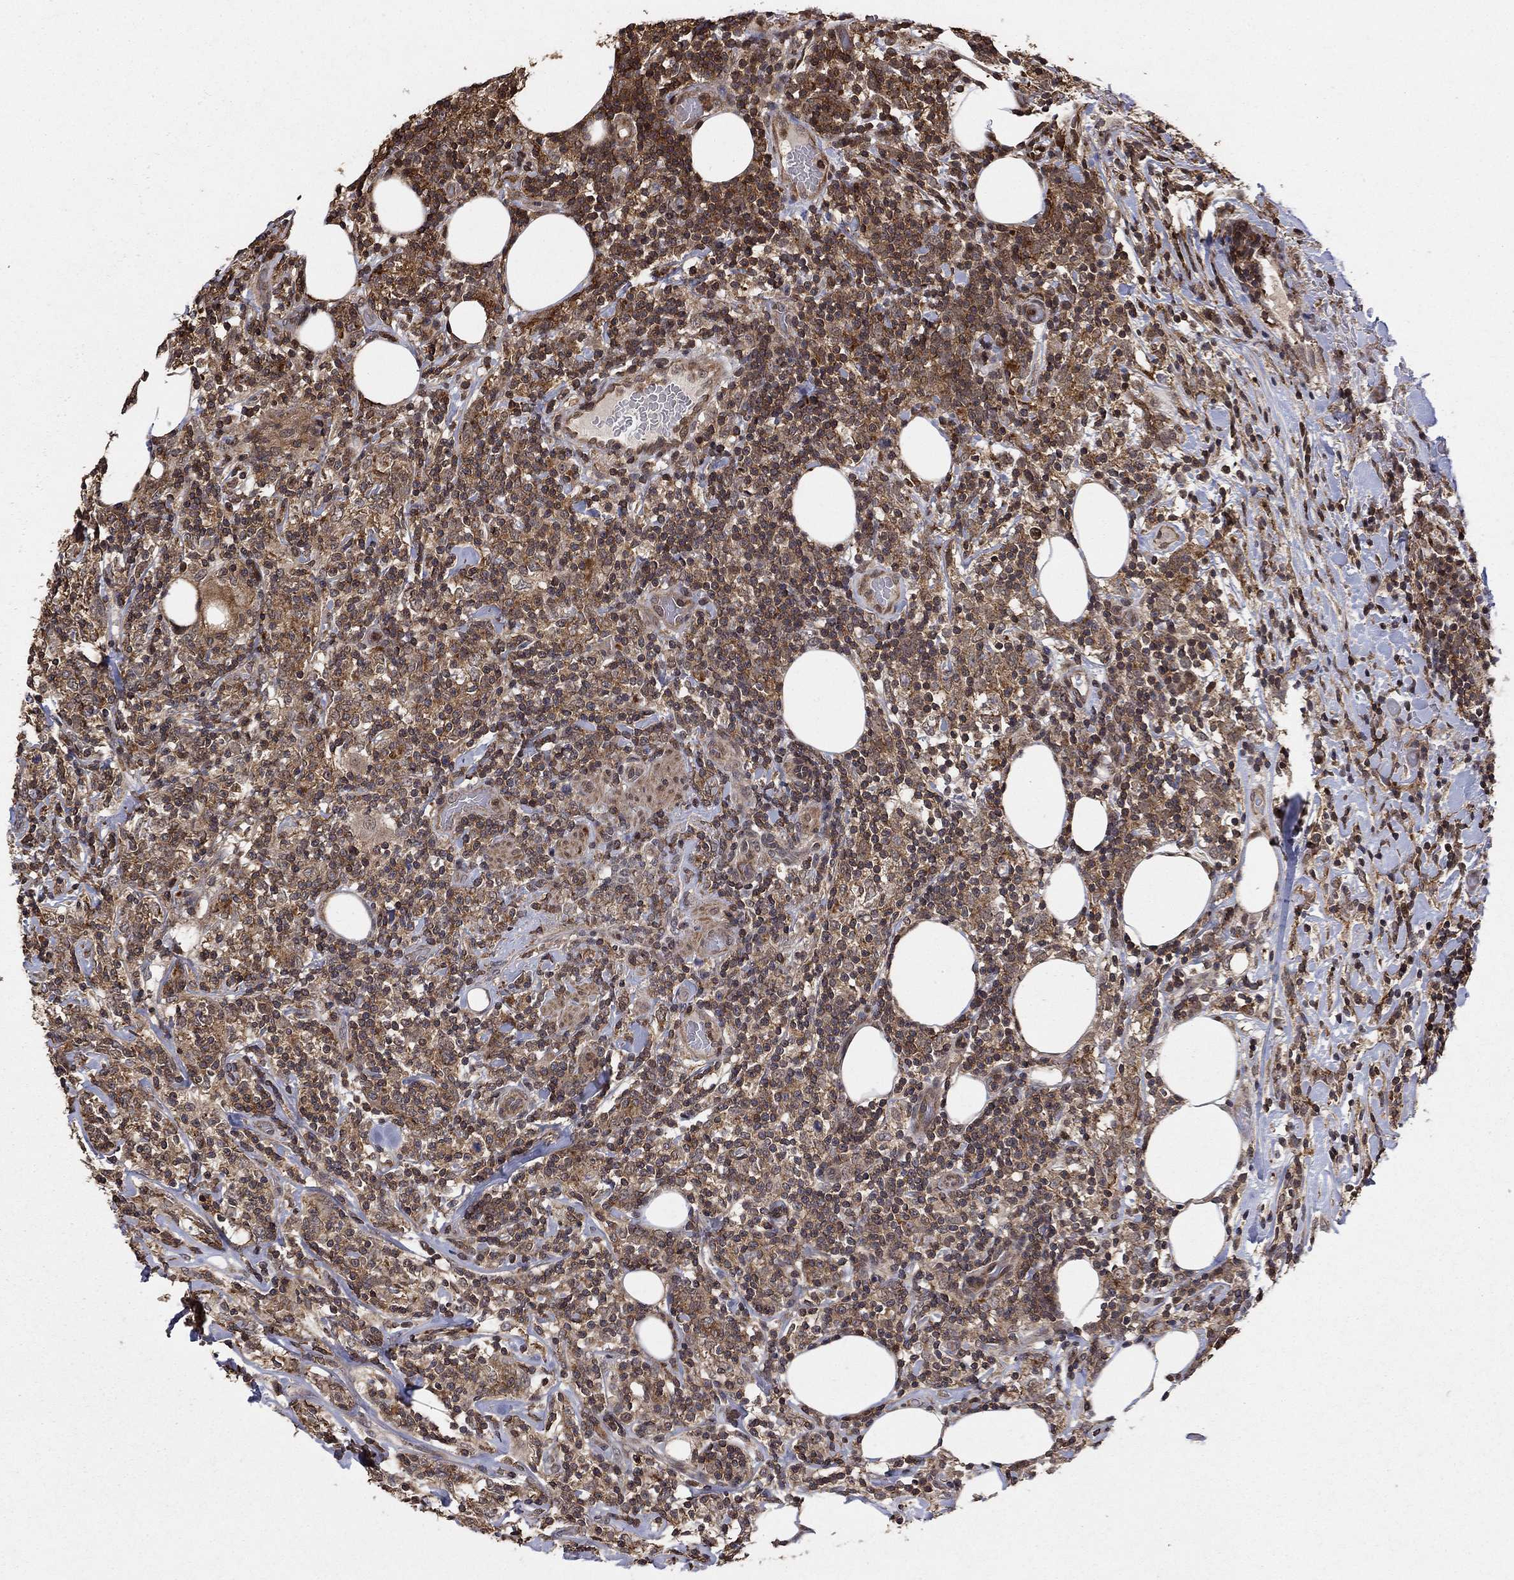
{"staining": {"intensity": "moderate", "quantity": "25%-75%", "location": "cytoplasmic/membranous"}, "tissue": "lymphoma", "cell_type": "Tumor cells", "image_type": "cancer", "snomed": [{"axis": "morphology", "description": "Malignant lymphoma, non-Hodgkin's type, High grade"}, {"axis": "topography", "description": "Lymph node"}], "caption": "Human lymphoma stained with a brown dye shows moderate cytoplasmic/membranous positive positivity in about 25%-75% of tumor cells.", "gene": "CCDC66", "patient": {"sex": "female", "age": 84}}